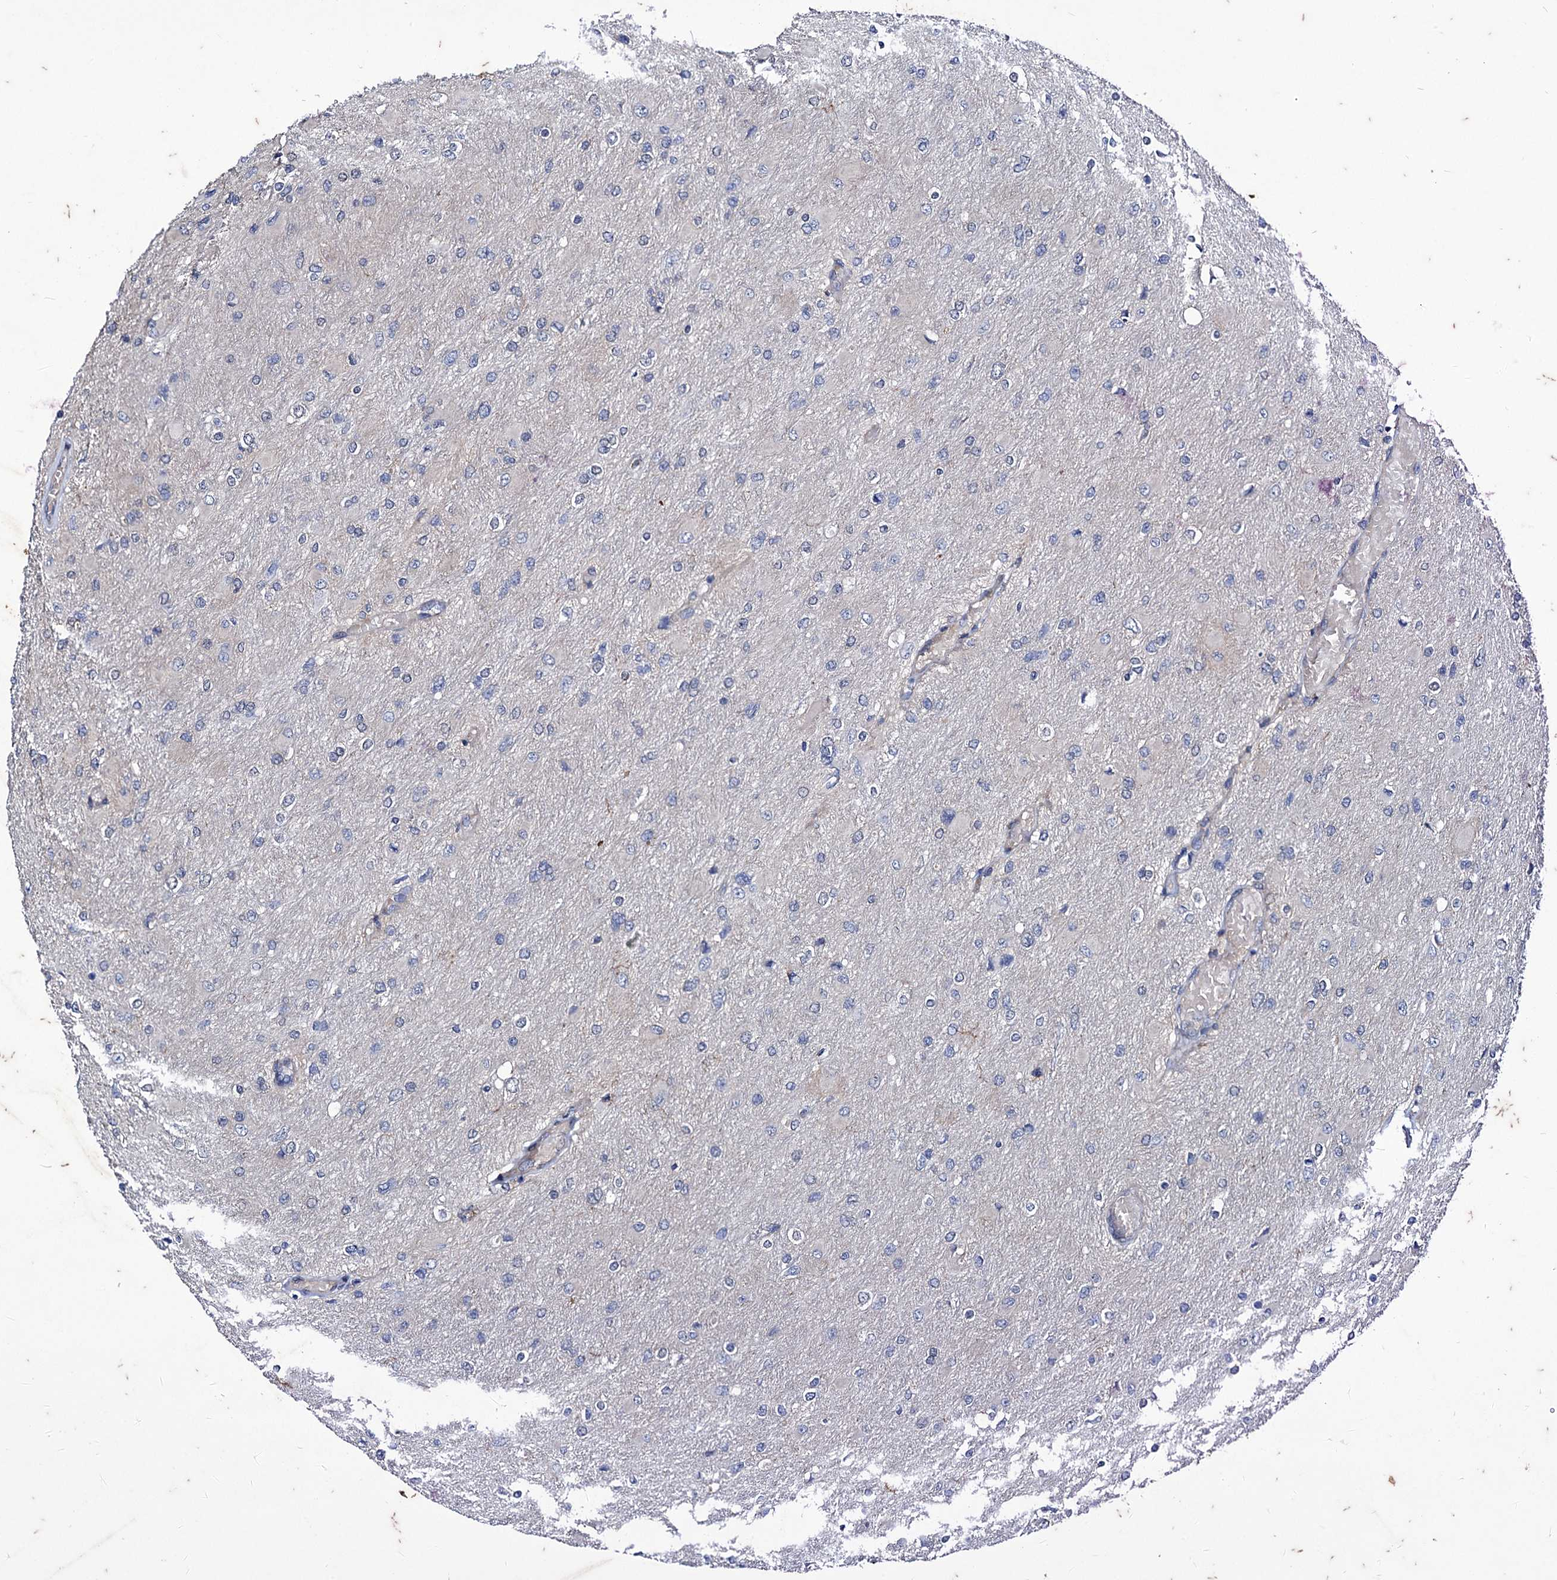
{"staining": {"intensity": "negative", "quantity": "none", "location": "none"}, "tissue": "glioma", "cell_type": "Tumor cells", "image_type": "cancer", "snomed": [{"axis": "morphology", "description": "Glioma, malignant, High grade"}, {"axis": "topography", "description": "Cerebral cortex"}], "caption": "A high-resolution micrograph shows immunohistochemistry (IHC) staining of malignant glioma (high-grade), which reveals no significant expression in tumor cells. (DAB immunohistochemistry with hematoxylin counter stain).", "gene": "AXL", "patient": {"sex": "female", "age": 36}}